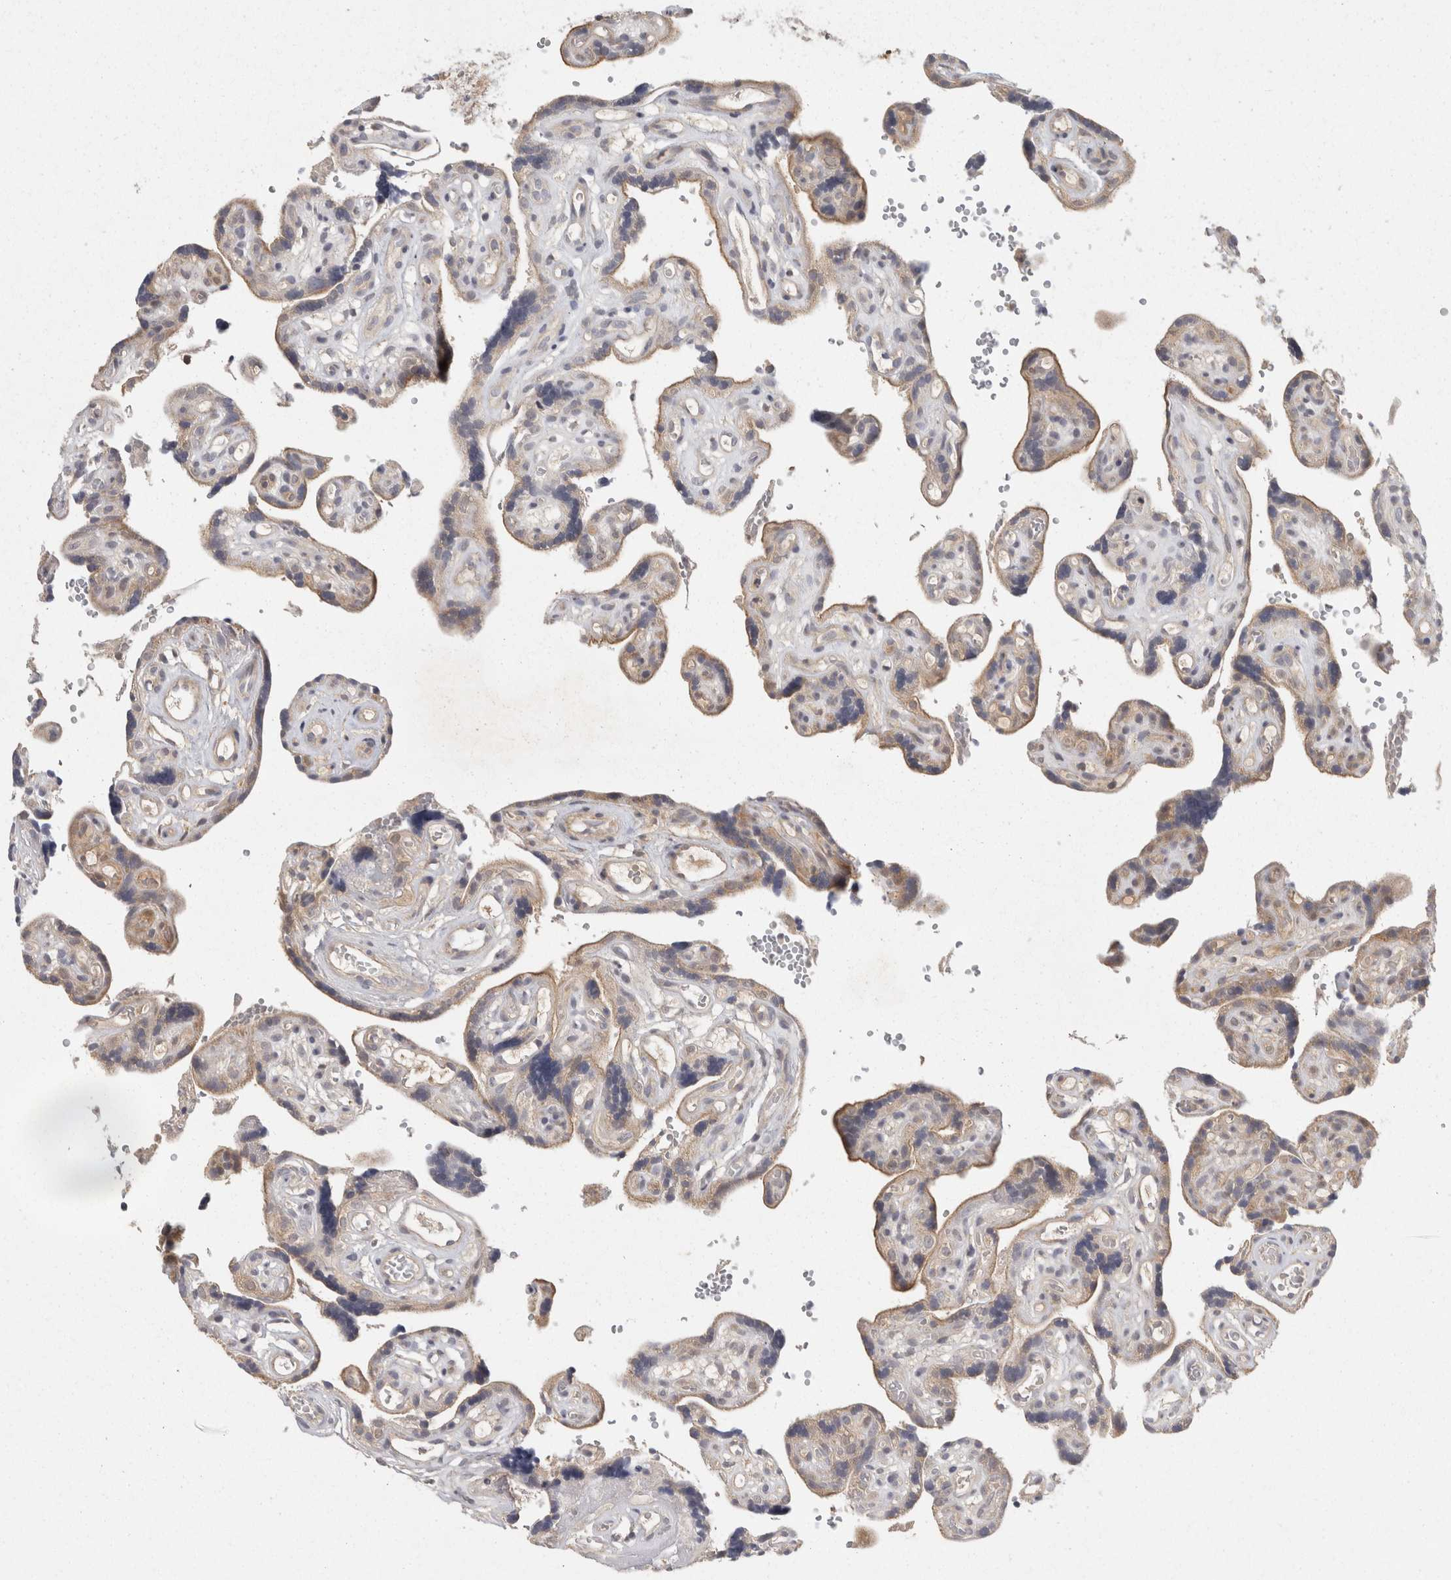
{"staining": {"intensity": "weak", "quantity": ">75%", "location": "cytoplasmic/membranous"}, "tissue": "placenta", "cell_type": "Decidual cells", "image_type": "normal", "snomed": [{"axis": "morphology", "description": "Normal tissue, NOS"}, {"axis": "topography", "description": "Placenta"}], "caption": "Placenta stained with a brown dye exhibits weak cytoplasmic/membranous positive staining in about >75% of decidual cells.", "gene": "ACAT2", "patient": {"sex": "female", "age": 30}}